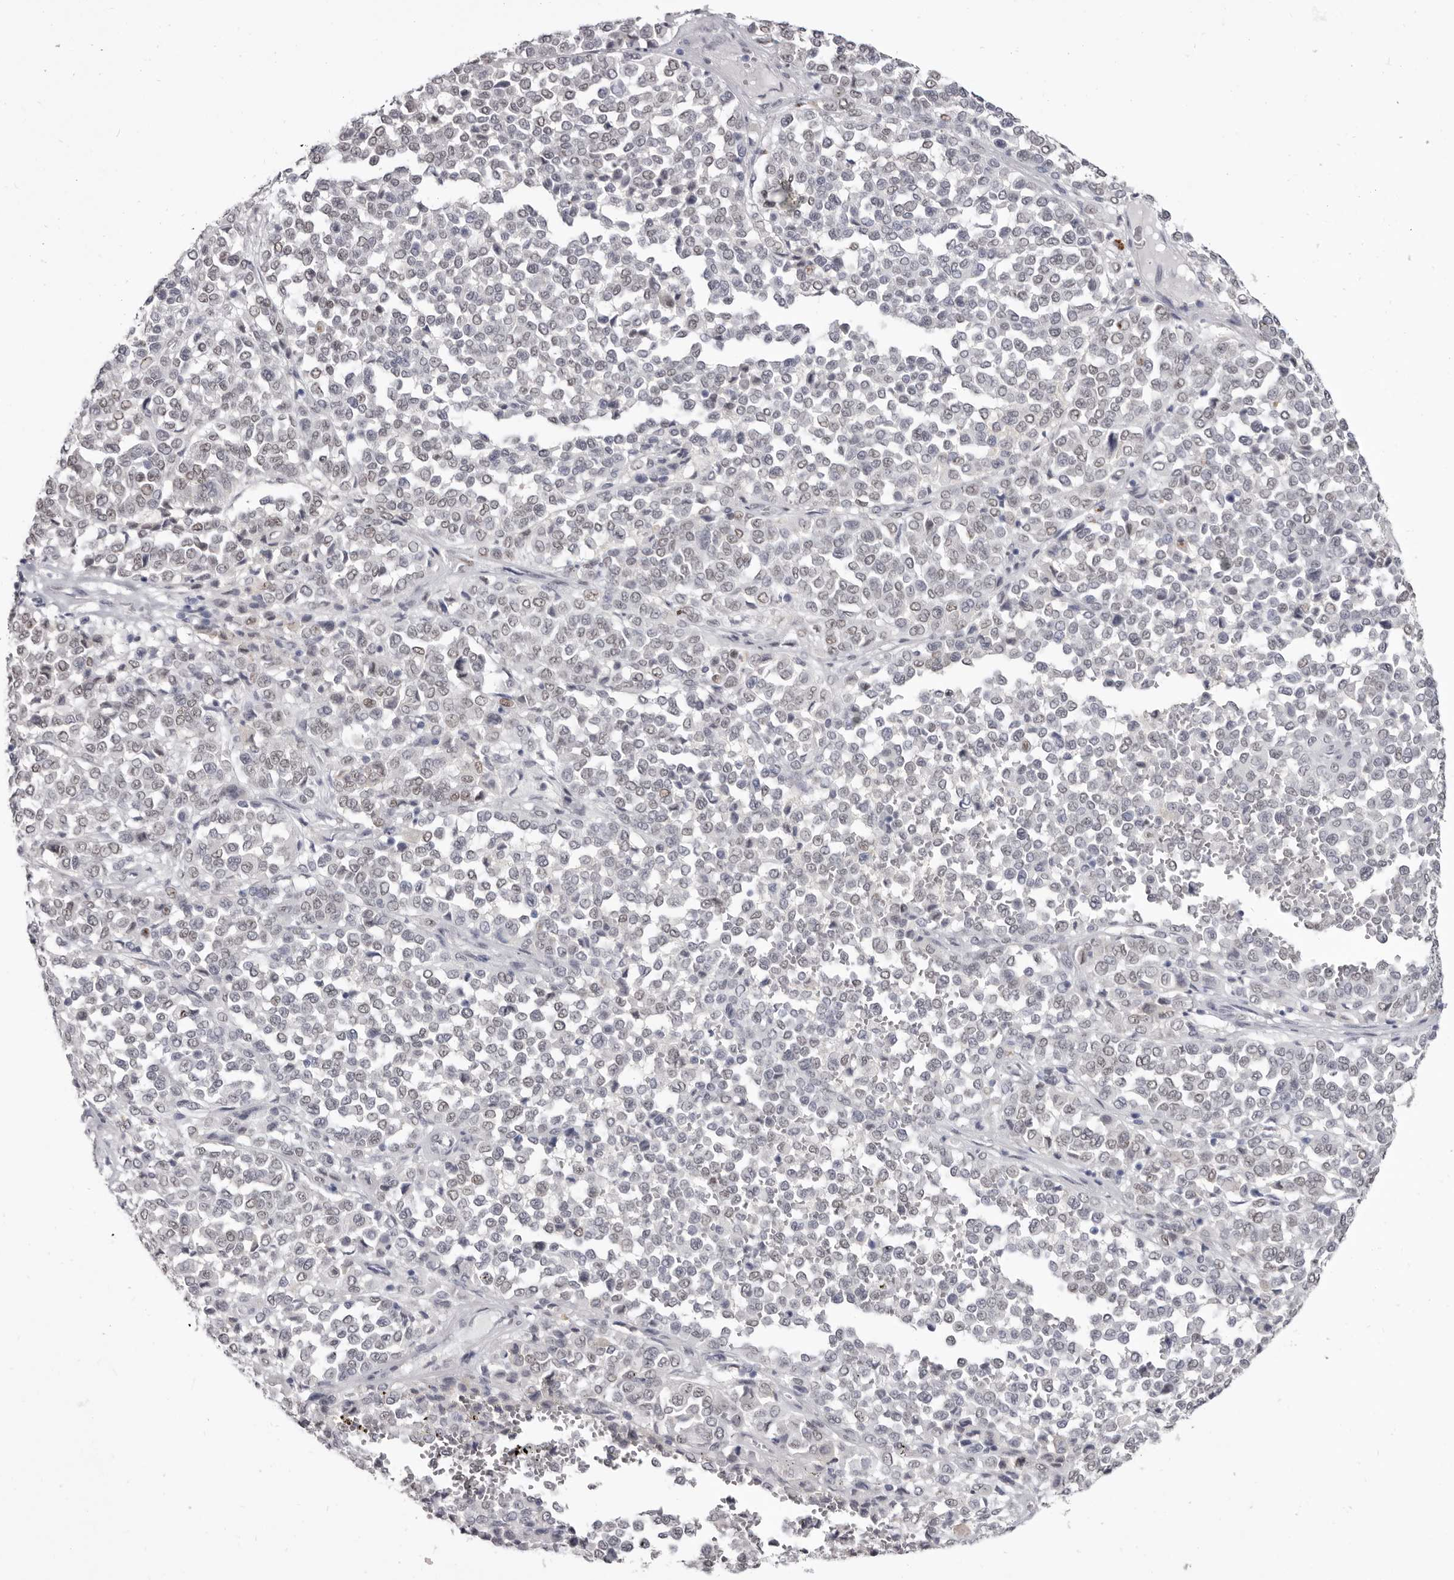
{"staining": {"intensity": "negative", "quantity": "none", "location": "none"}, "tissue": "melanoma", "cell_type": "Tumor cells", "image_type": "cancer", "snomed": [{"axis": "morphology", "description": "Malignant melanoma, Metastatic site"}, {"axis": "topography", "description": "Pancreas"}], "caption": "DAB immunohistochemical staining of malignant melanoma (metastatic site) displays no significant positivity in tumor cells.", "gene": "ZNF326", "patient": {"sex": "female", "age": 30}}